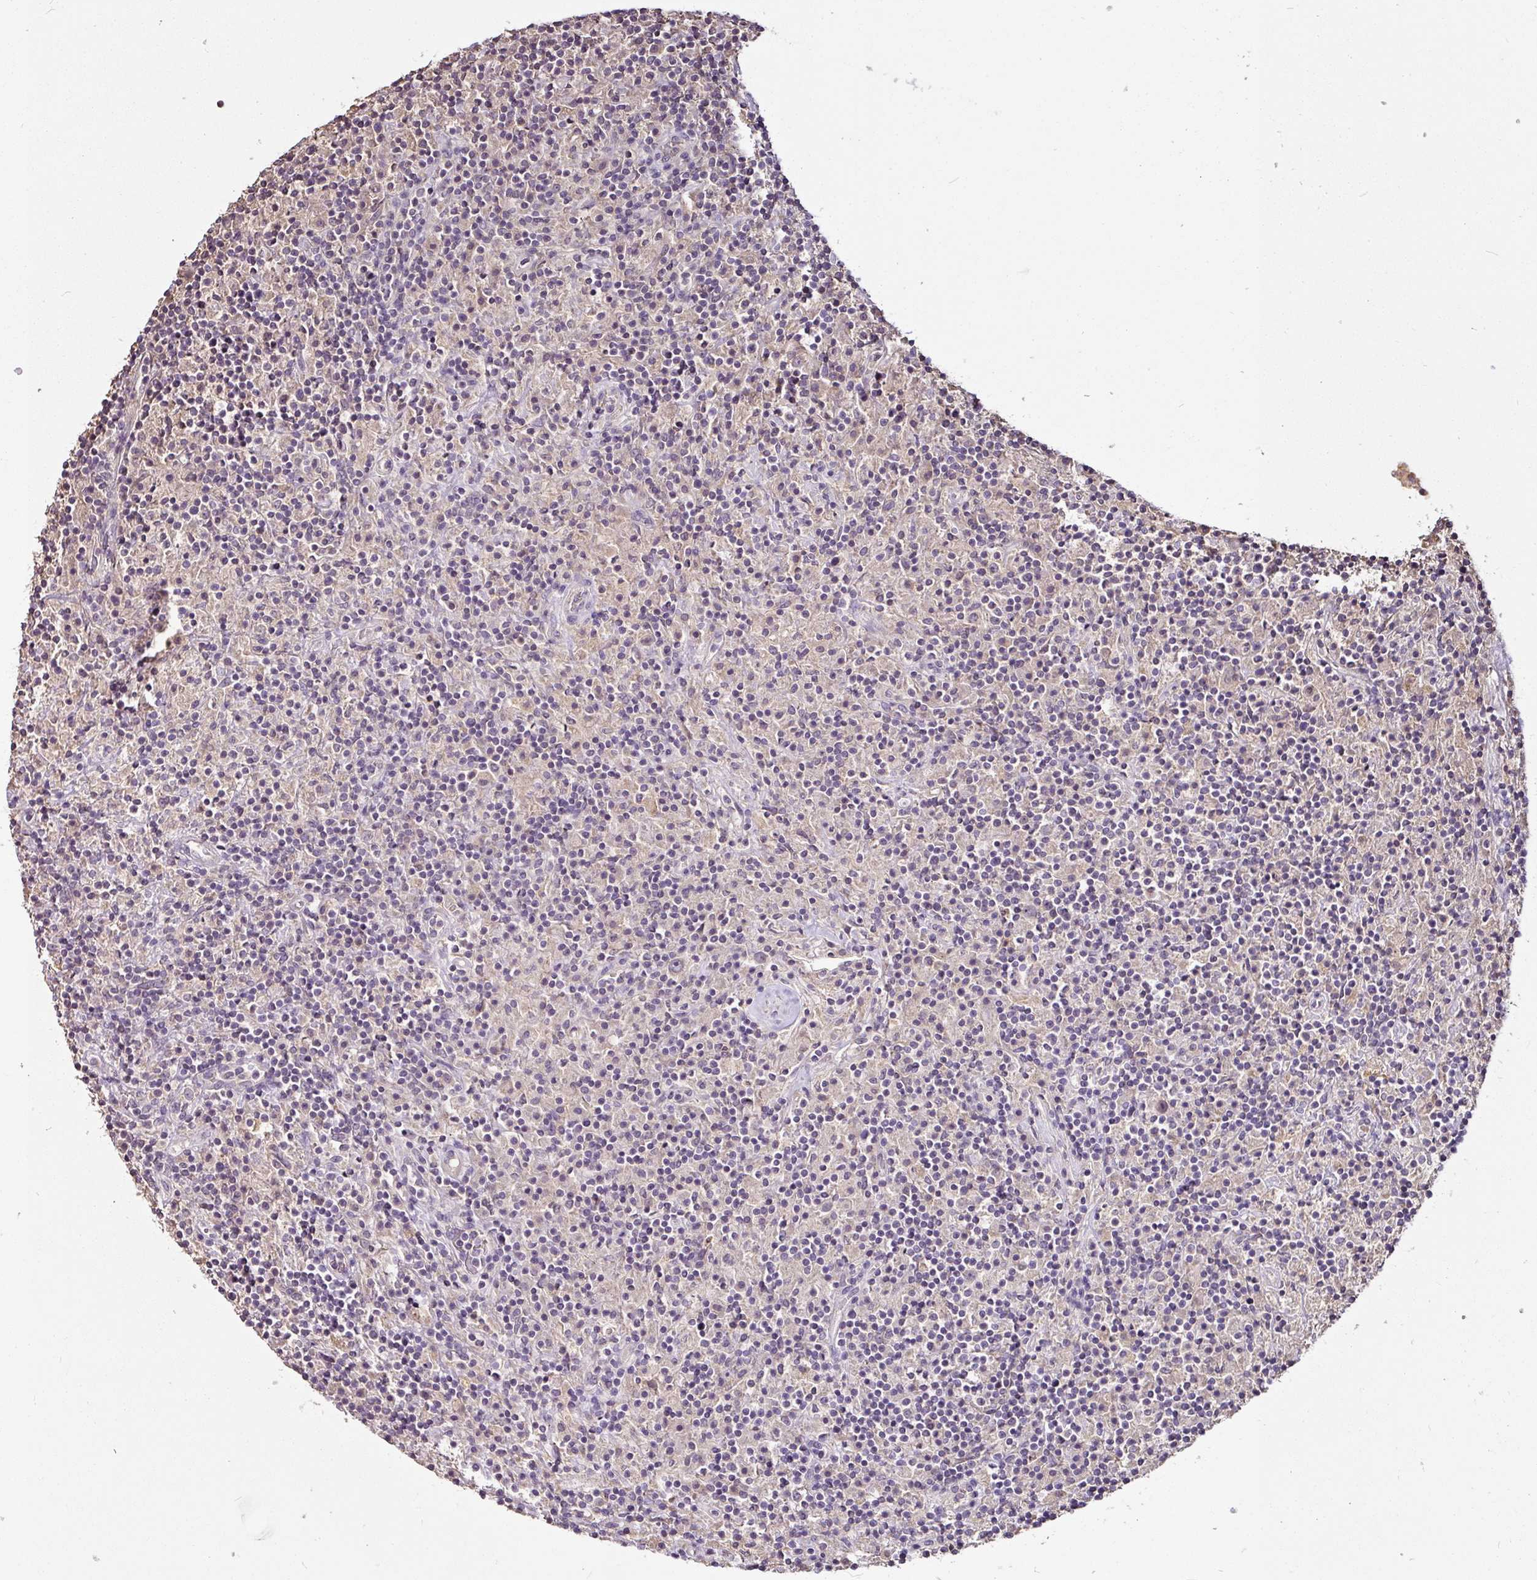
{"staining": {"intensity": "negative", "quantity": "none", "location": "none"}, "tissue": "lymphoma", "cell_type": "Tumor cells", "image_type": "cancer", "snomed": [{"axis": "morphology", "description": "Hodgkin's disease, NOS"}, {"axis": "topography", "description": "Lymph node"}], "caption": "Immunohistochemistry (IHC) histopathology image of human Hodgkin's disease stained for a protein (brown), which exhibits no expression in tumor cells.", "gene": "RPL38", "patient": {"sex": "male", "age": 70}}